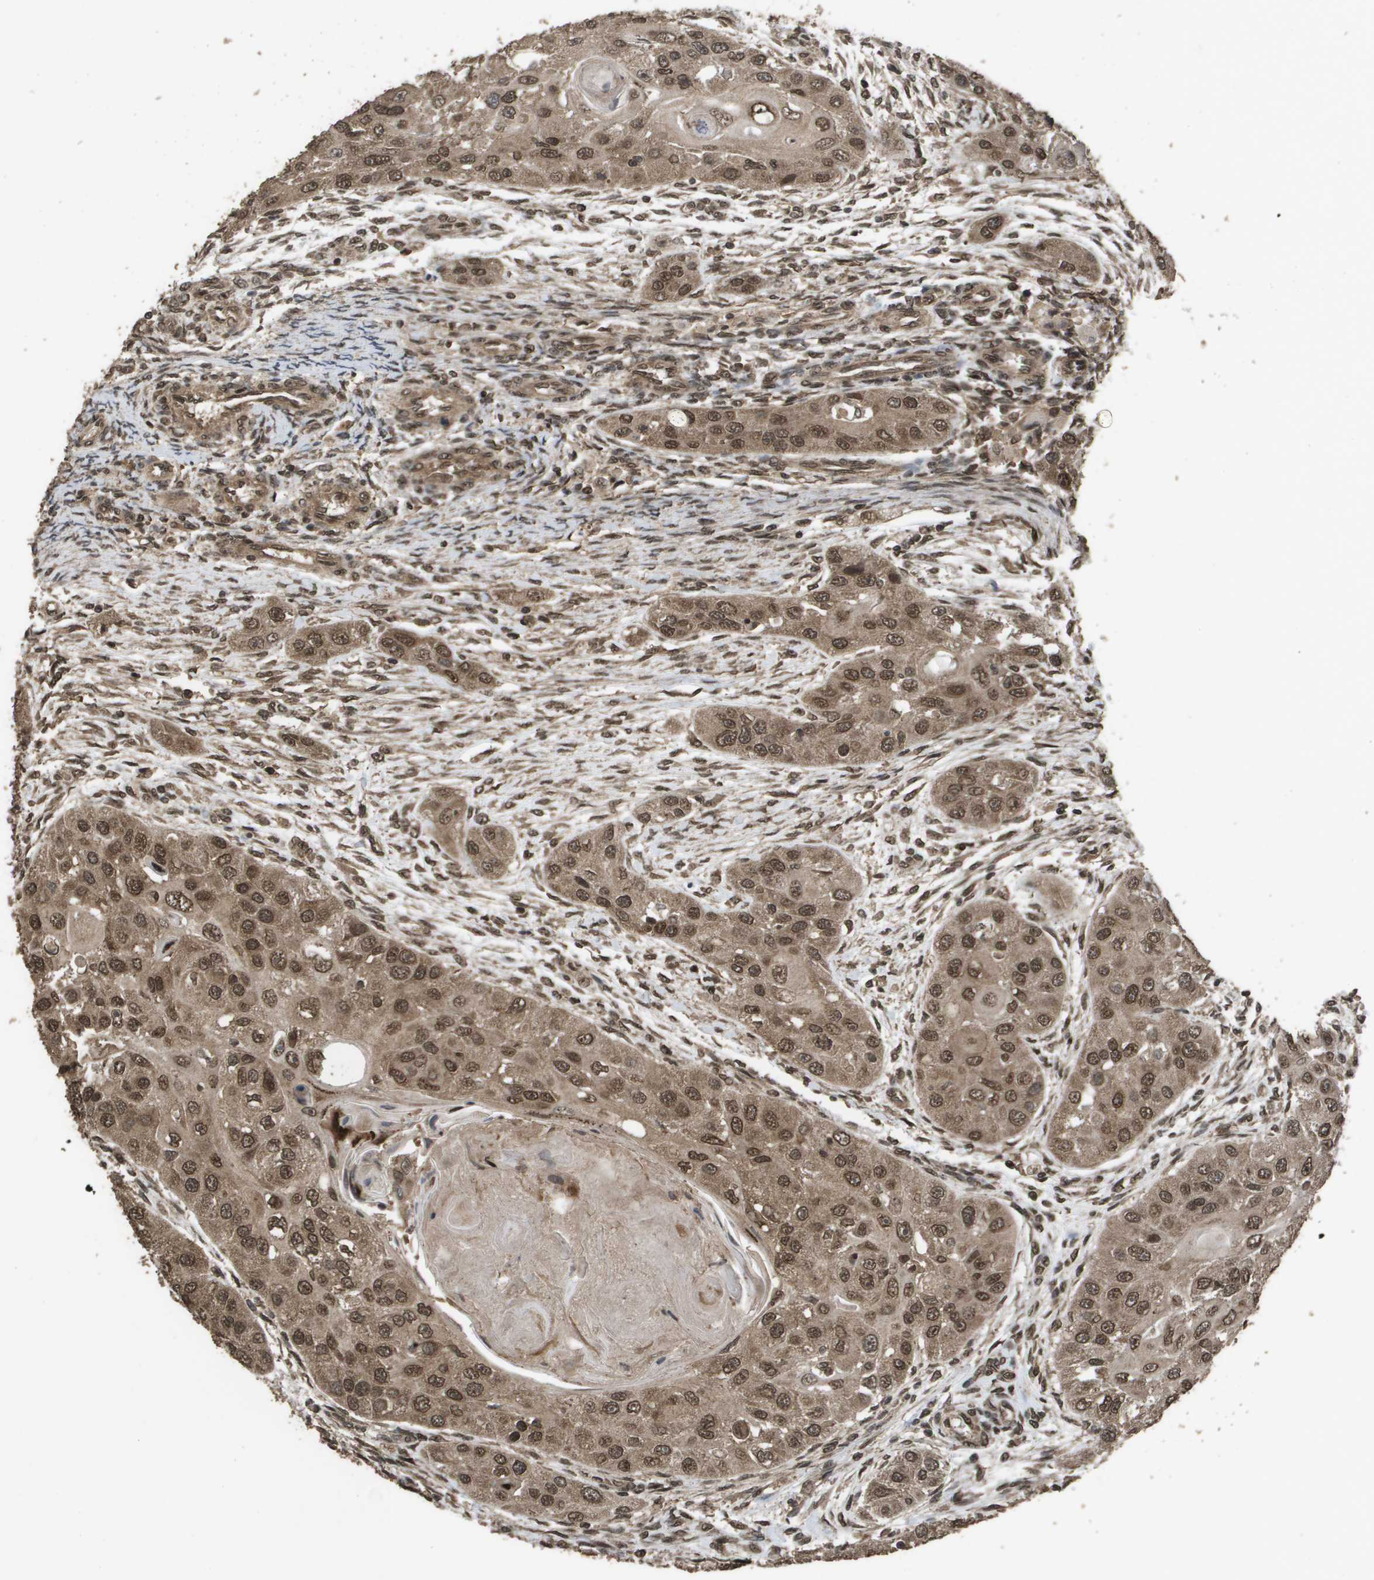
{"staining": {"intensity": "moderate", "quantity": ">75%", "location": "cytoplasmic/membranous,nuclear"}, "tissue": "head and neck cancer", "cell_type": "Tumor cells", "image_type": "cancer", "snomed": [{"axis": "morphology", "description": "Normal tissue, NOS"}, {"axis": "morphology", "description": "Squamous cell carcinoma, NOS"}, {"axis": "topography", "description": "Skeletal muscle"}, {"axis": "topography", "description": "Head-Neck"}], "caption": "Immunohistochemistry micrograph of neoplastic tissue: human head and neck cancer (squamous cell carcinoma) stained using IHC shows medium levels of moderate protein expression localized specifically in the cytoplasmic/membranous and nuclear of tumor cells, appearing as a cytoplasmic/membranous and nuclear brown color.", "gene": "AXIN2", "patient": {"sex": "male", "age": 51}}